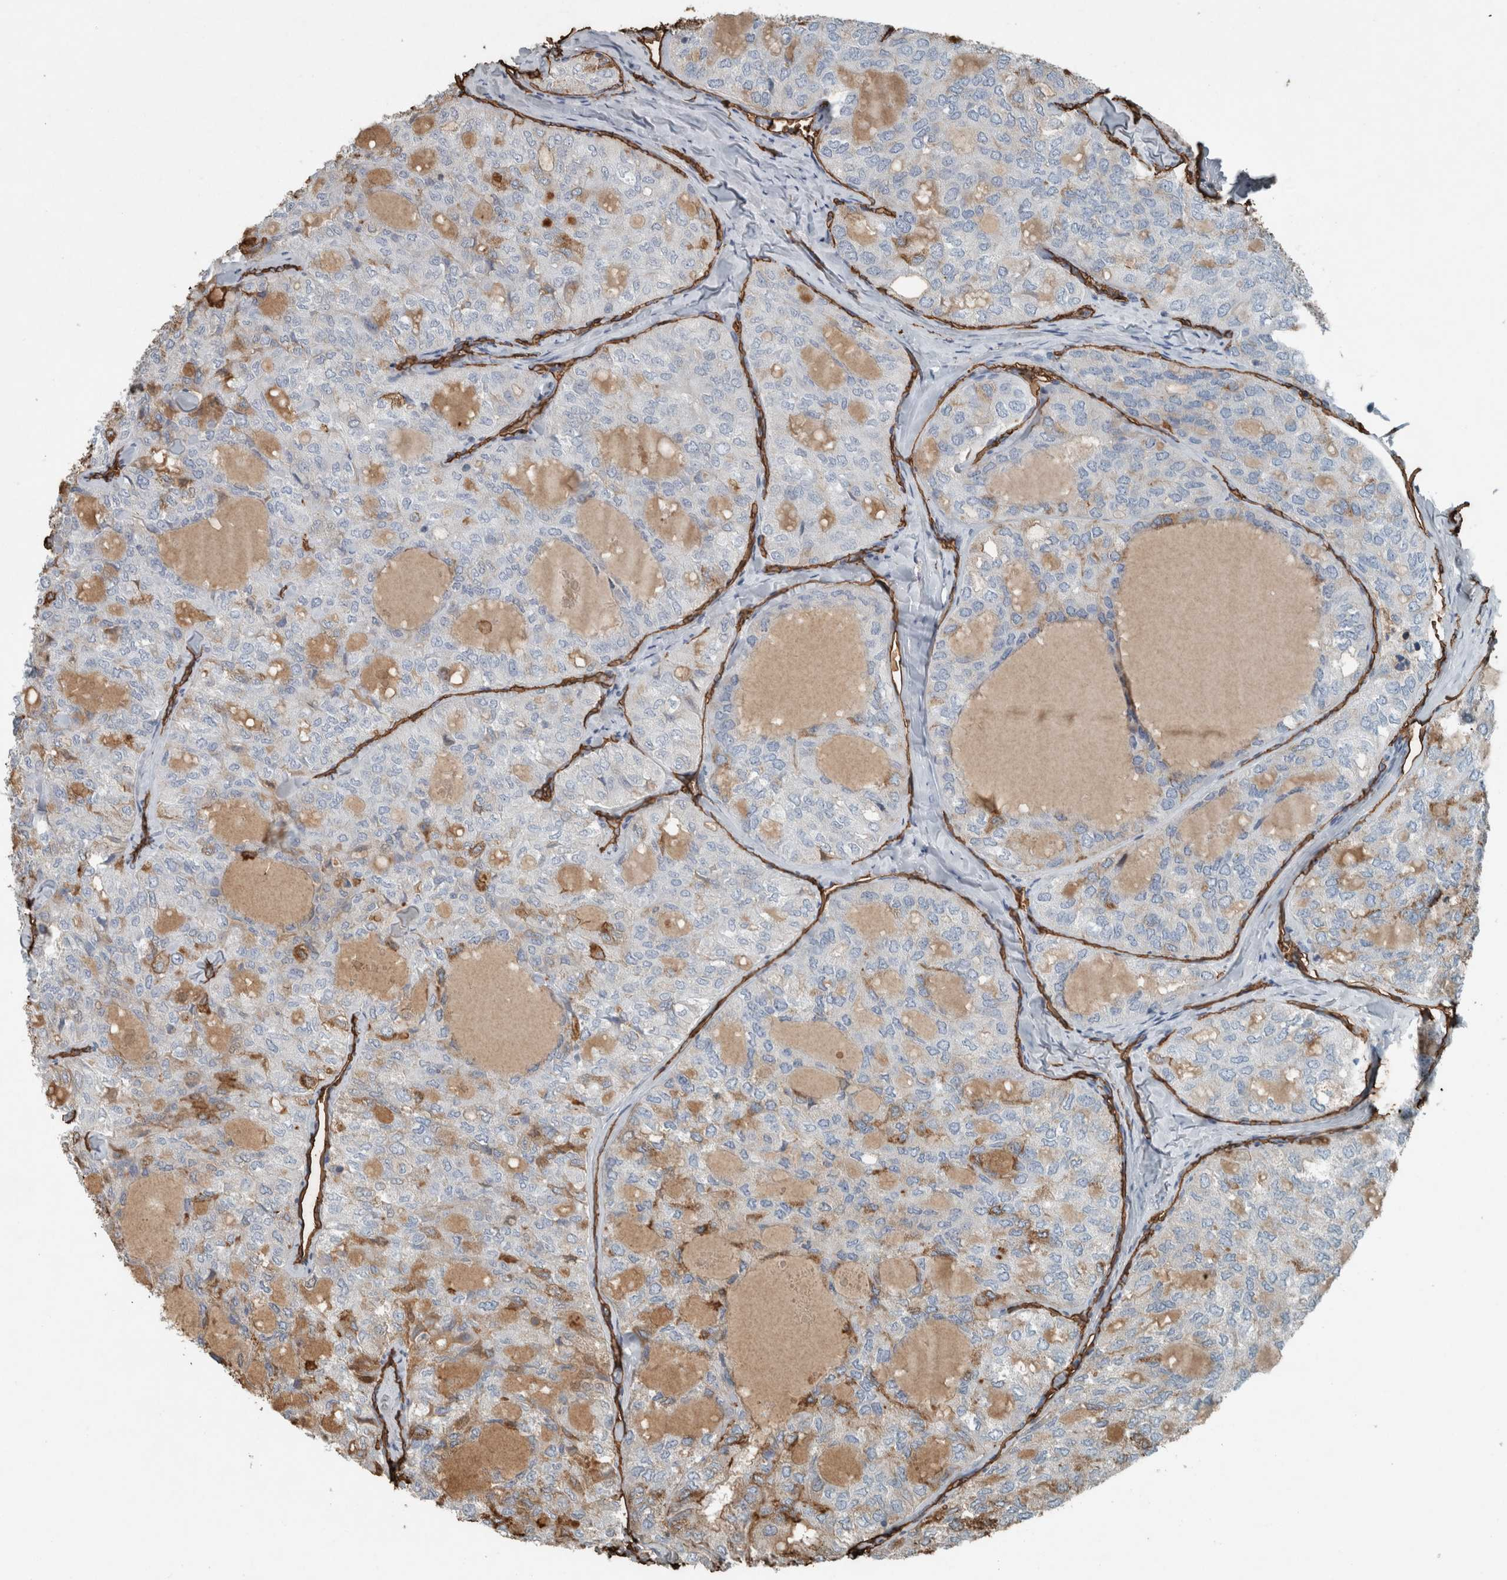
{"staining": {"intensity": "moderate", "quantity": "<25%", "location": "cytoplasmic/membranous"}, "tissue": "thyroid cancer", "cell_type": "Tumor cells", "image_type": "cancer", "snomed": [{"axis": "morphology", "description": "Follicular adenoma carcinoma, NOS"}, {"axis": "topography", "description": "Thyroid gland"}], "caption": "This is an image of immunohistochemistry (IHC) staining of thyroid cancer (follicular adenoma carcinoma), which shows moderate staining in the cytoplasmic/membranous of tumor cells.", "gene": "LBP", "patient": {"sex": "male", "age": 75}}